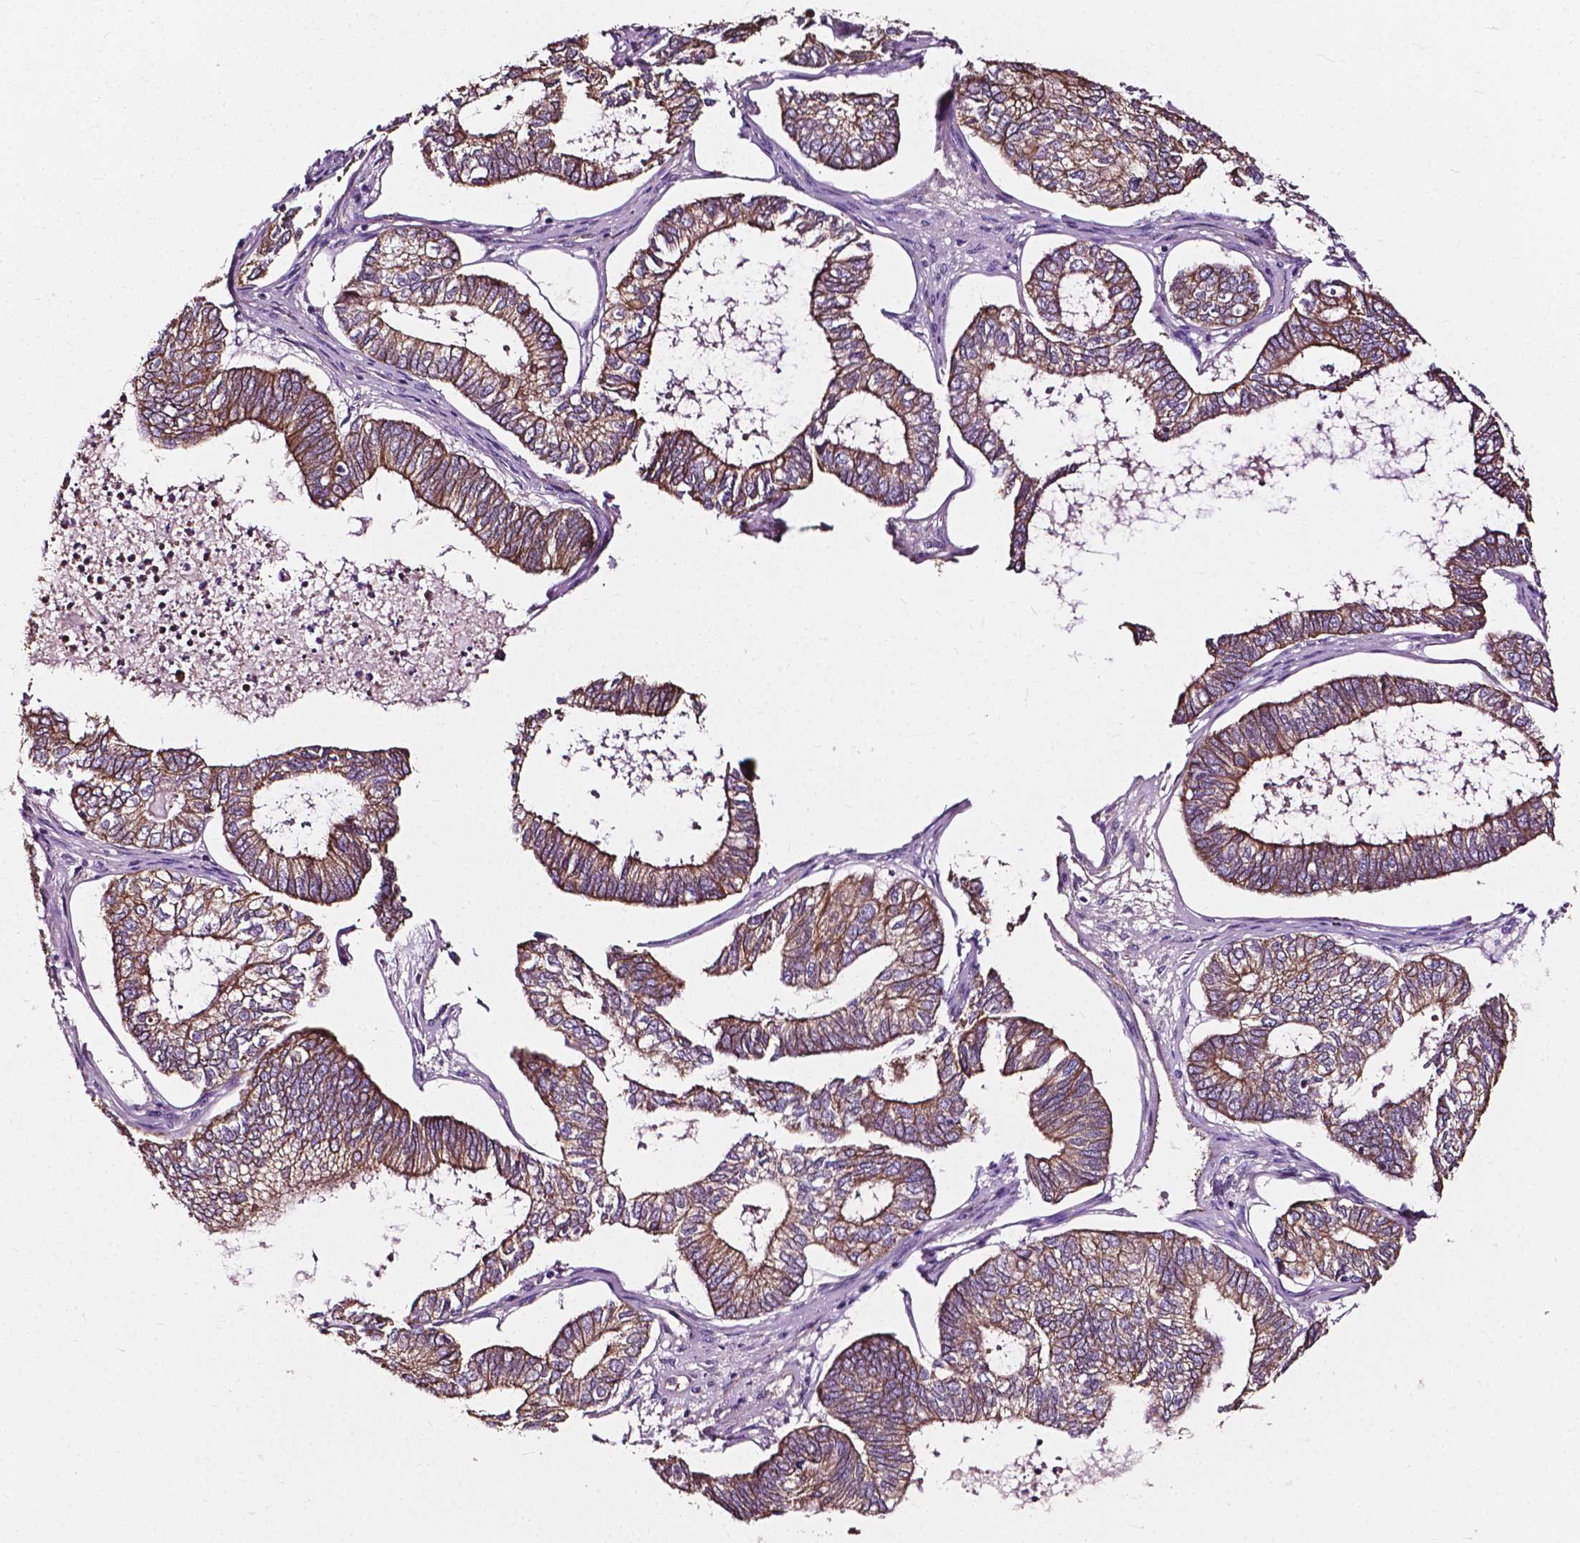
{"staining": {"intensity": "moderate", "quantity": ">75%", "location": "cytoplasmic/membranous"}, "tissue": "ovarian cancer", "cell_type": "Tumor cells", "image_type": "cancer", "snomed": [{"axis": "morphology", "description": "Carcinoma, endometroid"}, {"axis": "topography", "description": "Ovary"}], "caption": "Tumor cells reveal moderate cytoplasmic/membranous expression in about >75% of cells in ovarian endometroid carcinoma.", "gene": "ATG16L1", "patient": {"sex": "female", "age": 64}}